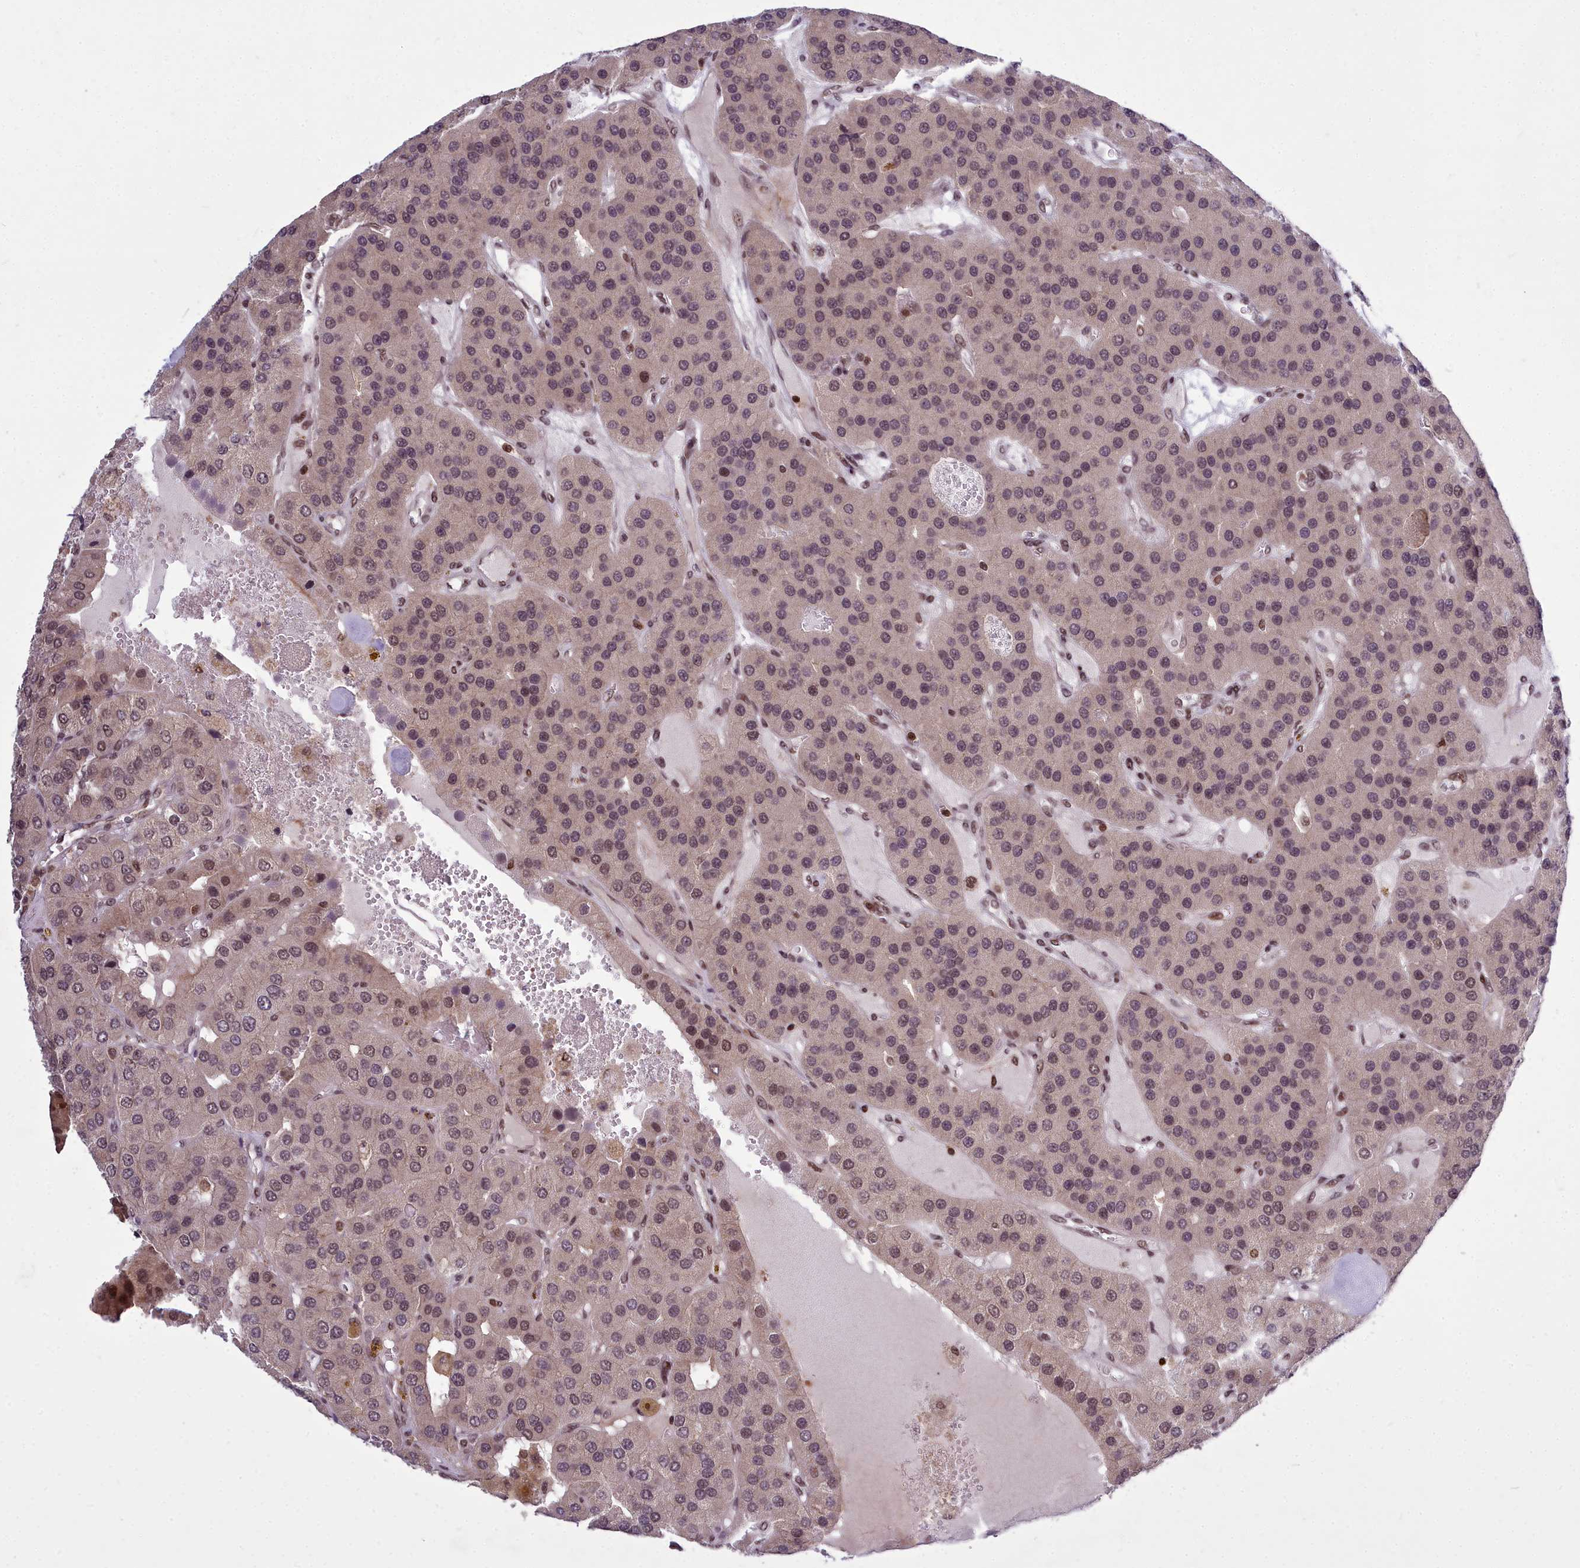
{"staining": {"intensity": "moderate", "quantity": ">75%", "location": "nuclear"}, "tissue": "parathyroid gland", "cell_type": "Glandular cells", "image_type": "normal", "snomed": [{"axis": "morphology", "description": "Normal tissue, NOS"}, {"axis": "morphology", "description": "Adenoma, NOS"}, {"axis": "topography", "description": "Parathyroid gland"}], "caption": "Normal parathyroid gland exhibits moderate nuclear expression in about >75% of glandular cells.", "gene": "GMEB1", "patient": {"sex": "female", "age": 86}}